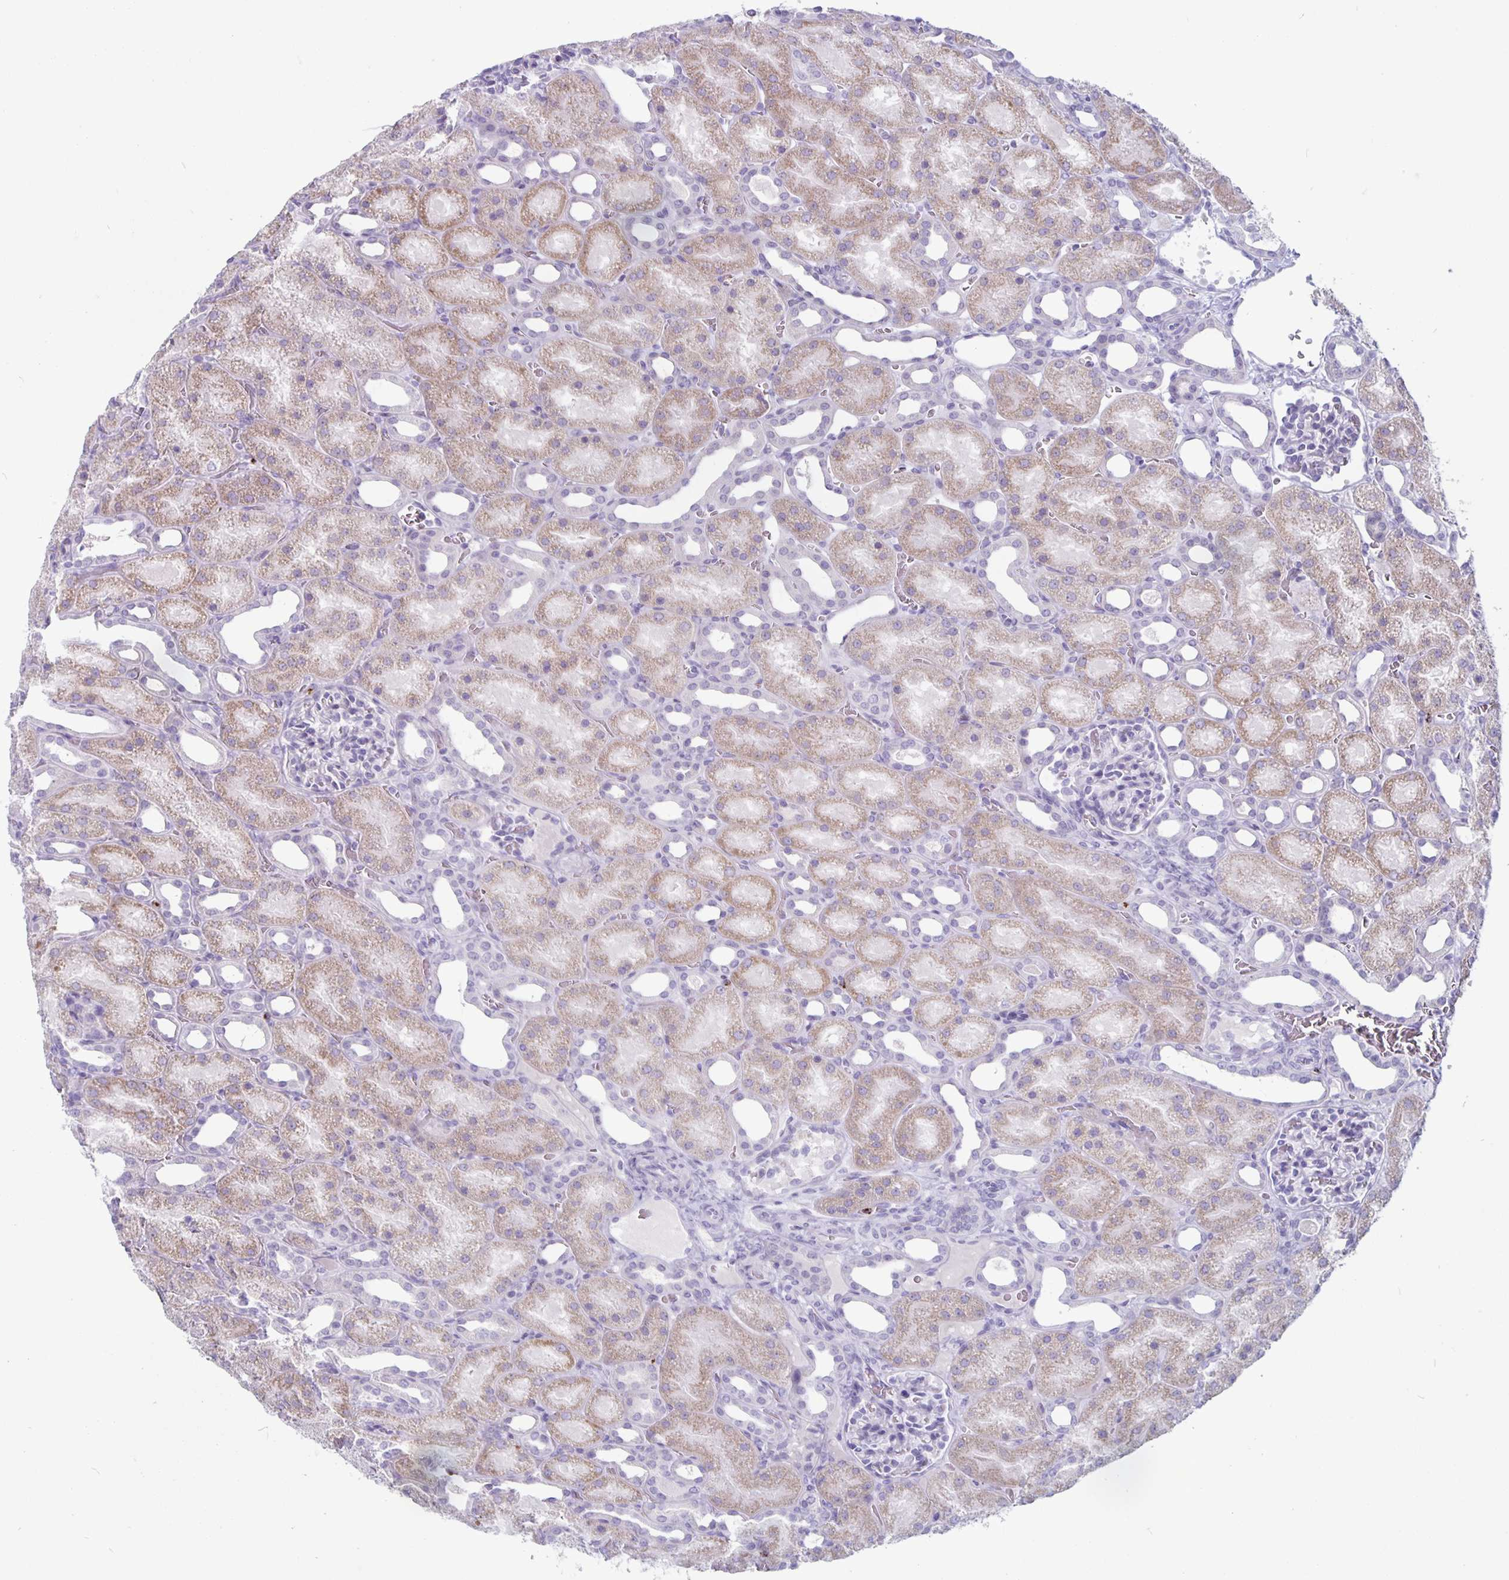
{"staining": {"intensity": "negative", "quantity": "none", "location": "none"}, "tissue": "kidney", "cell_type": "Cells in glomeruli", "image_type": "normal", "snomed": [{"axis": "morphology", "description": "Normal tissue, NOS"}, {"axis": "topography", "description": "Kidney"}], "caption": "Immunohistochemistry photomicrograph of unremarkable kidney: human kidney stained with DAB demonstrates no significant protein expression in cells in glomeruli. (IHC, brightfield microscopy, high magnification).", "gene": "GZMK", "patient": {"sex": "male", "age": 2}}